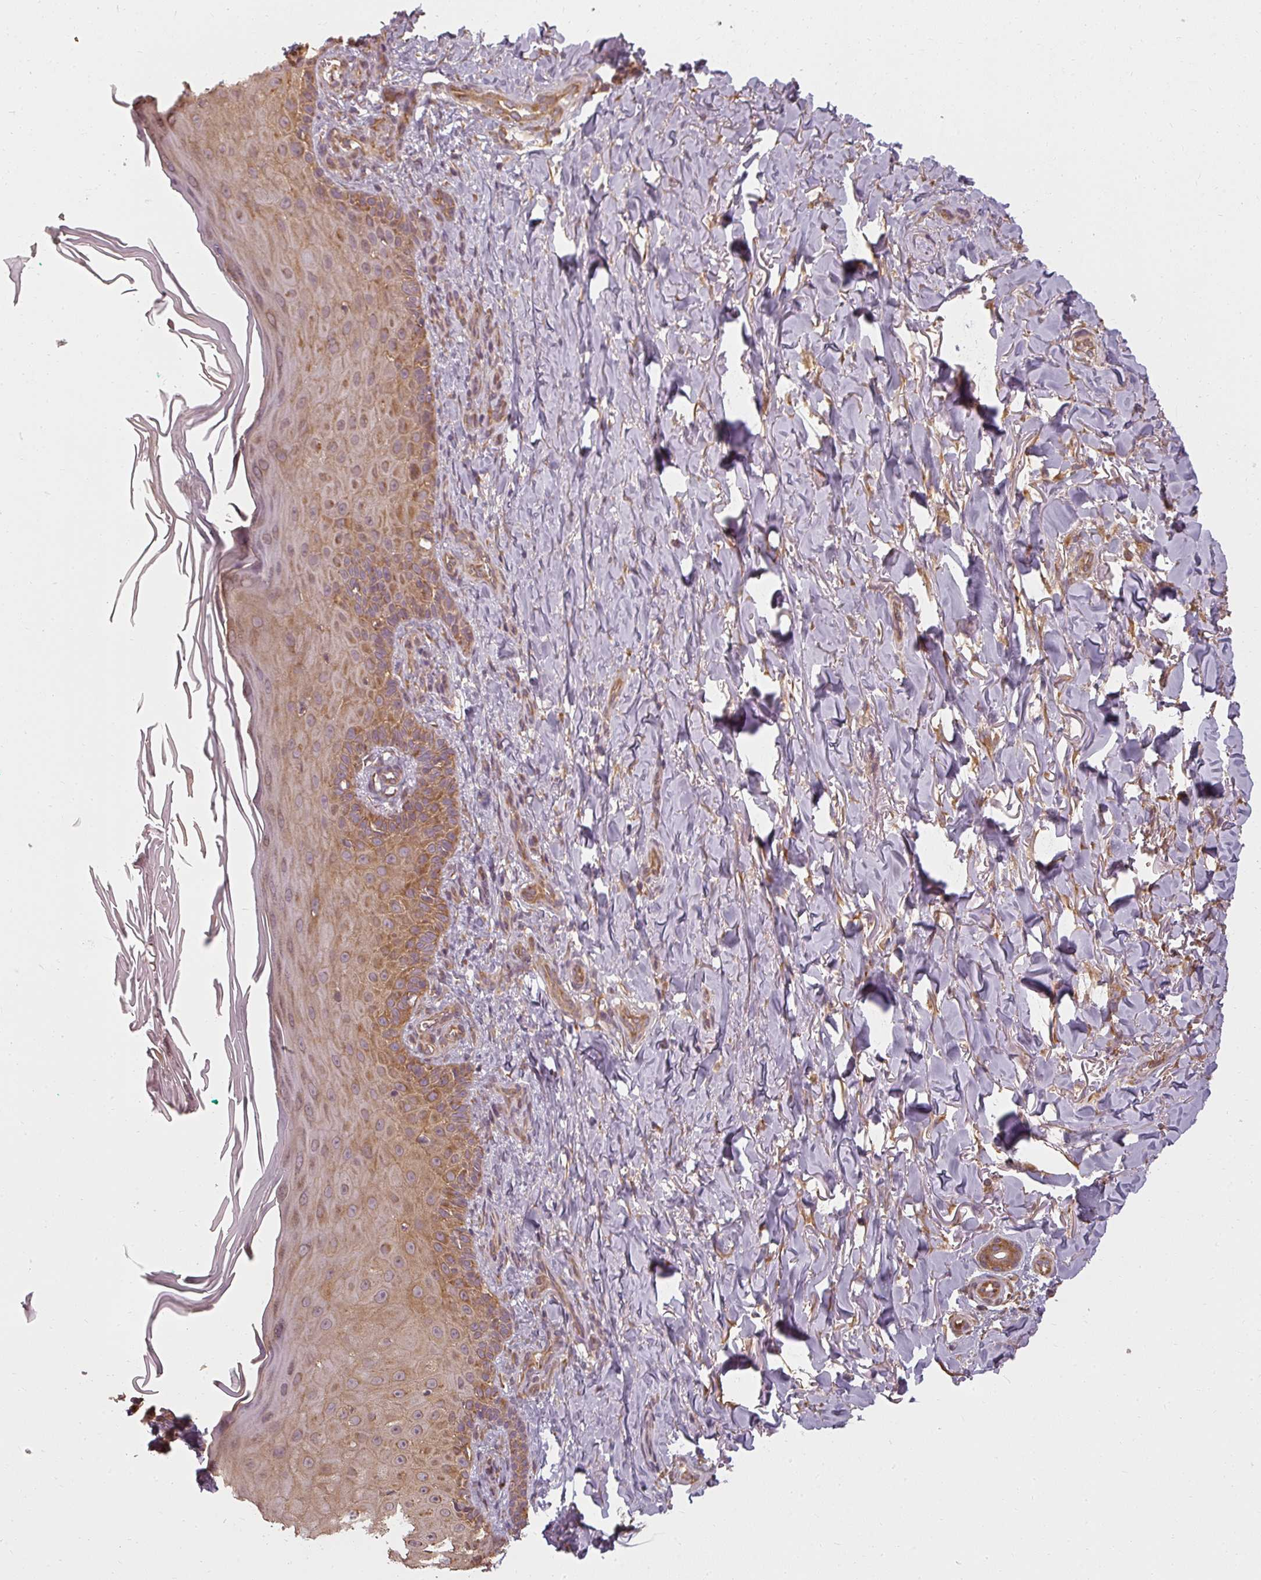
{"staining": {"intensity": "moderate", "quantity": ">75%", "location": "cytoplasmic/membranous"}, "tissue": "skin", "cell_type": "Fibroblasts", "image_type": "normal", "snomed": [{"axis": "morphology", "description": "Normal tissue, NOS"}, {"axis": "topography", "description": "Skin"}], "caption": "This image shows immunohistochemistry staining of unremarkable human skin, with medium moderate cytoplasmic/membranous staining in approximately >75% of fibroblasts.", "gene": "RPL24", "patient": {"sex": "male", "age": 81}}